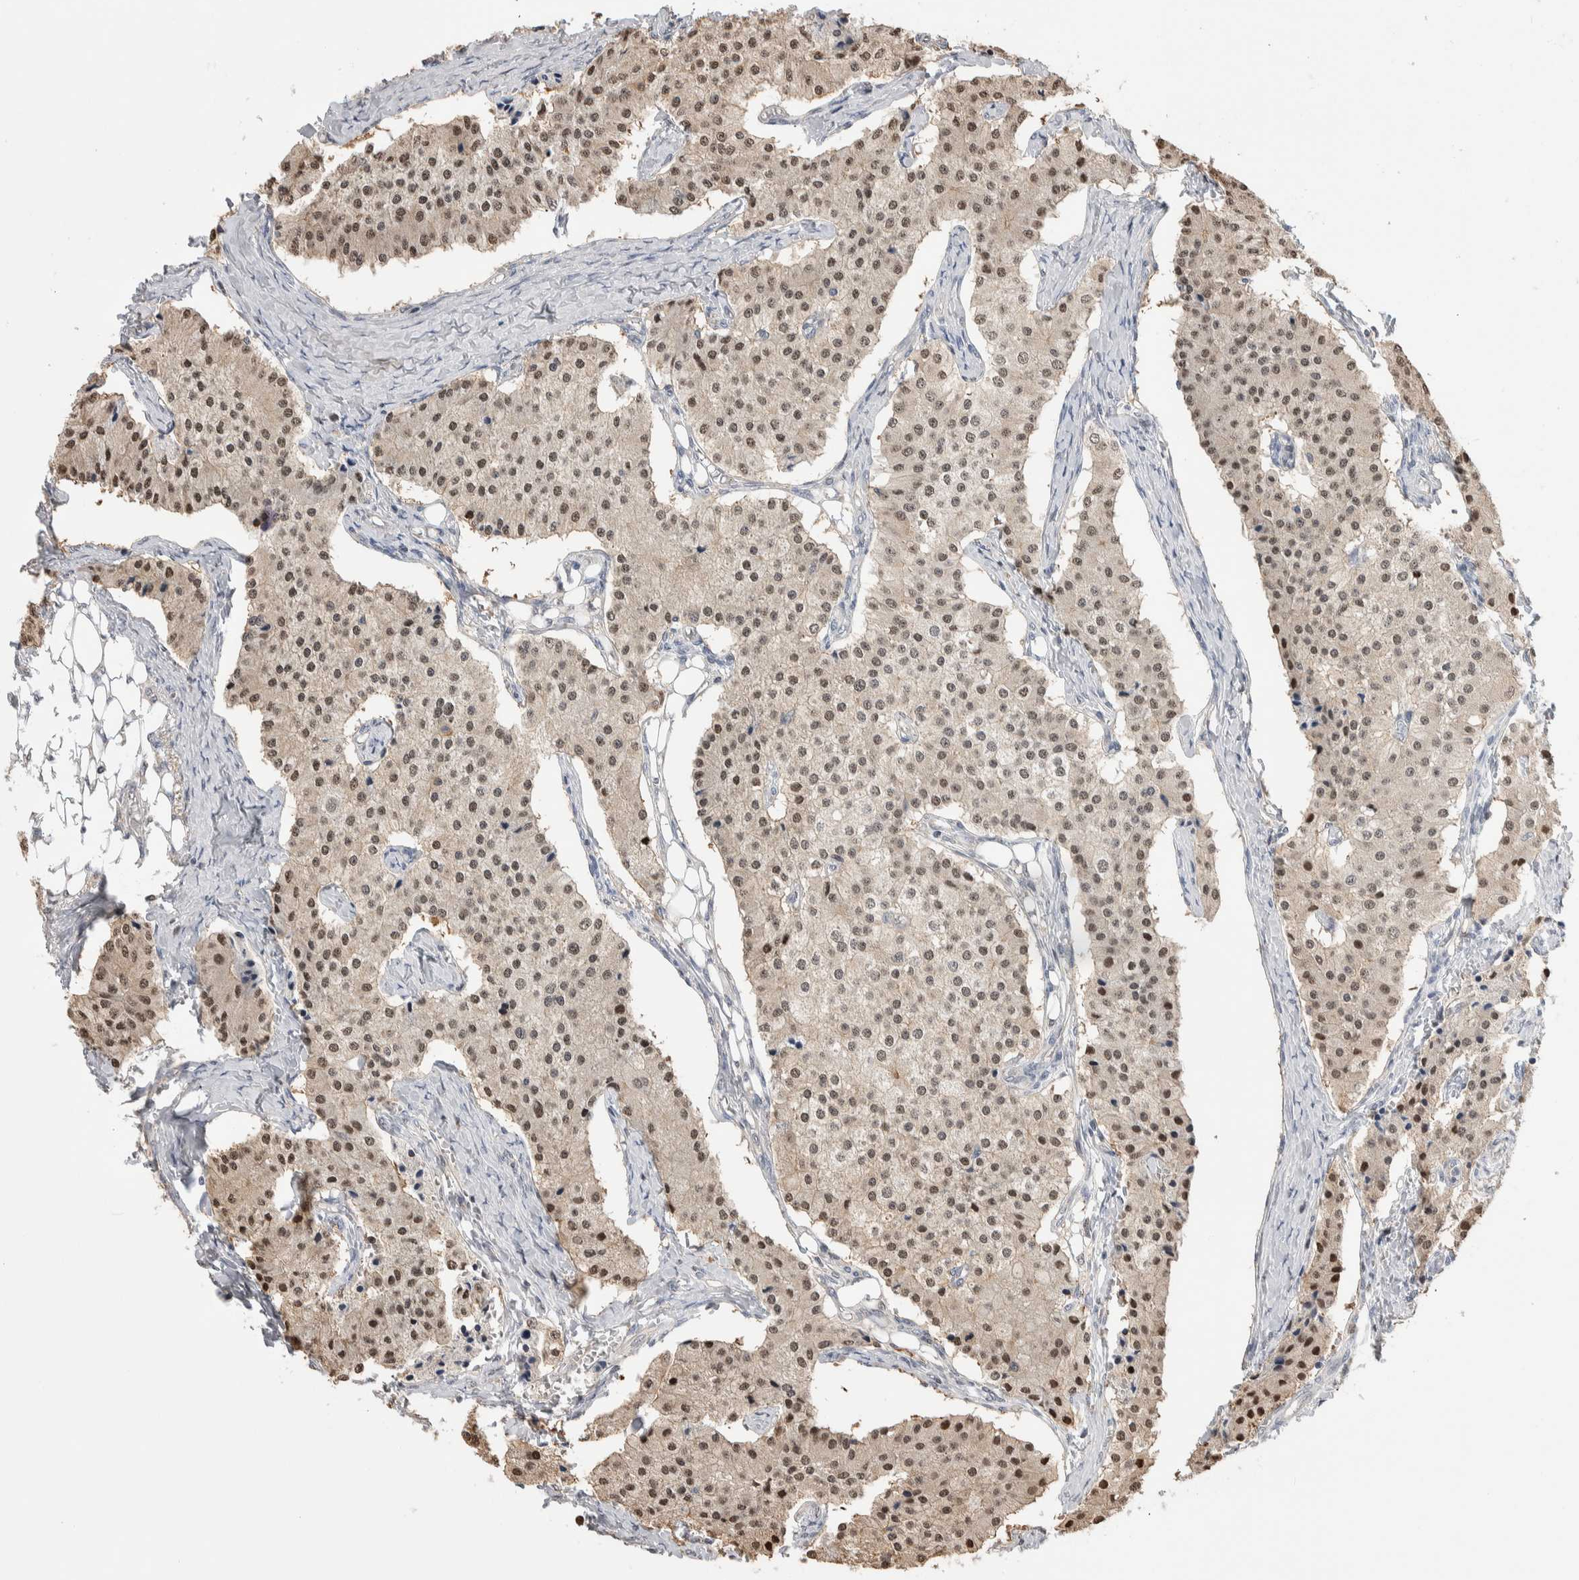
{"staining": {"intensity": "moderate", "quantity": ">75%", "location": "nuclear"}, "tissue": "carcinoid", "cell_type": "Tumor cells", "image_type": "cancer", "snomed": [{"axis": "morphology", "description": "Carcinoid, malignant, NOS"}, {"axis": "topography", "description": "Colon"}], "caption": "There is medium levels of moderate nuclear expression in tumor cells of malignant carcinoid, as demonstrated by immunohistochemical staining (brown color).", "gene": "ZBTB49", "patient": {"sex": "female", "age": 52}}